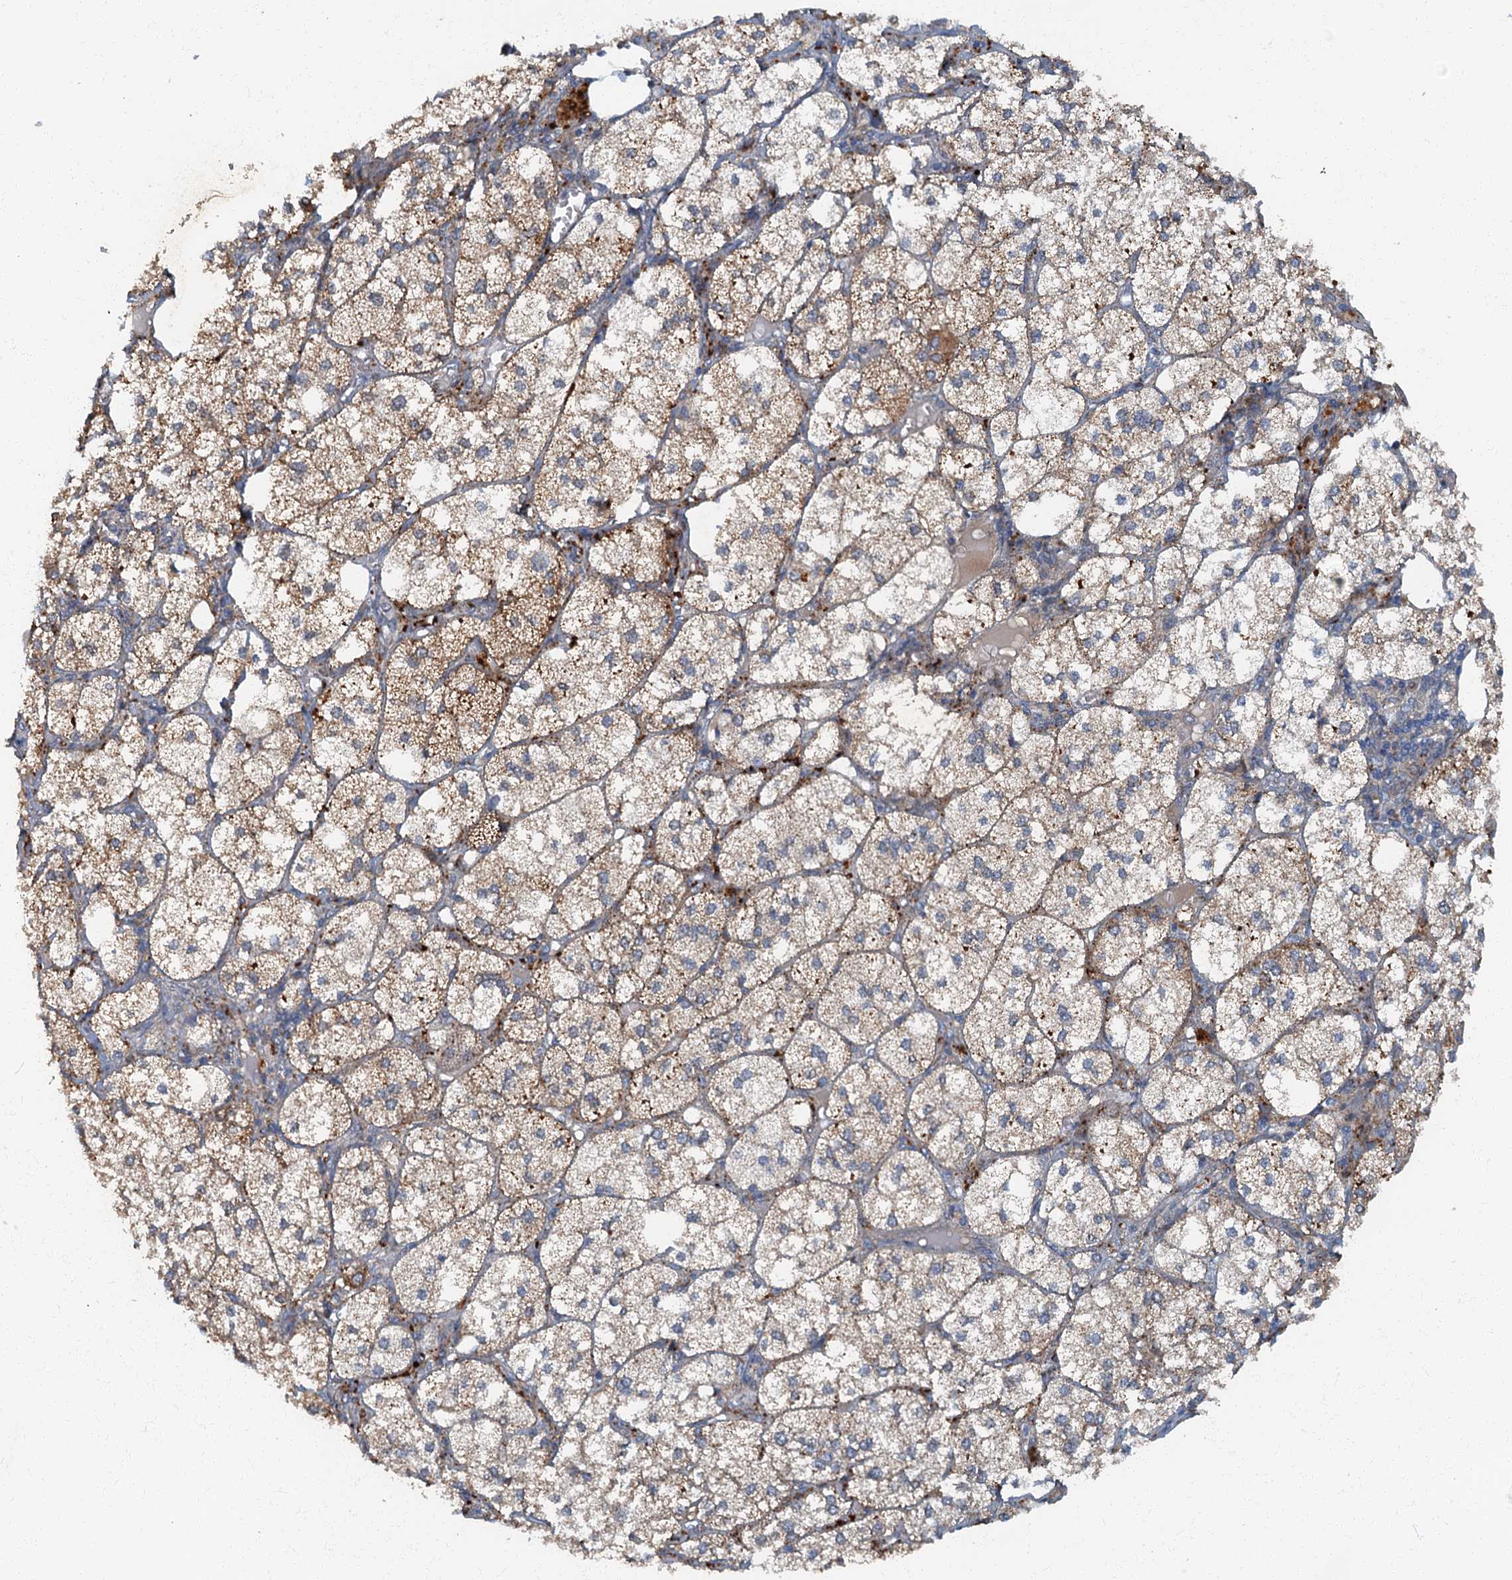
{"staining": {"intensity": "moderate", "quantity": ">75%", "location": "cytoplasmic/membranous"}, "tissue": "adrenal gland", "cell_type": "Glandular cells", "image_type": "normal", "snomed": [{"axis": "morphology", "description": "Normal tissue, NOS"}, {"axis": "topography", "description": "Adrenal gland"}], "caption": "High-magnification brightfield microscopy of normal adrenal gland stained with DAB (brown) and counterstained with hematoxylin (blue). glandular cells exhibit moderate cytoplasmic/membranous staining is present in approximately>75% of cells. Using DAB (3,3'-diaminobenzidine) (brown) and hematoxylin (blue) stains, captured at high magnification using brightfield microscopy.", "gene": "ARL11", "patient": {"sex": "female", "age": 61}}